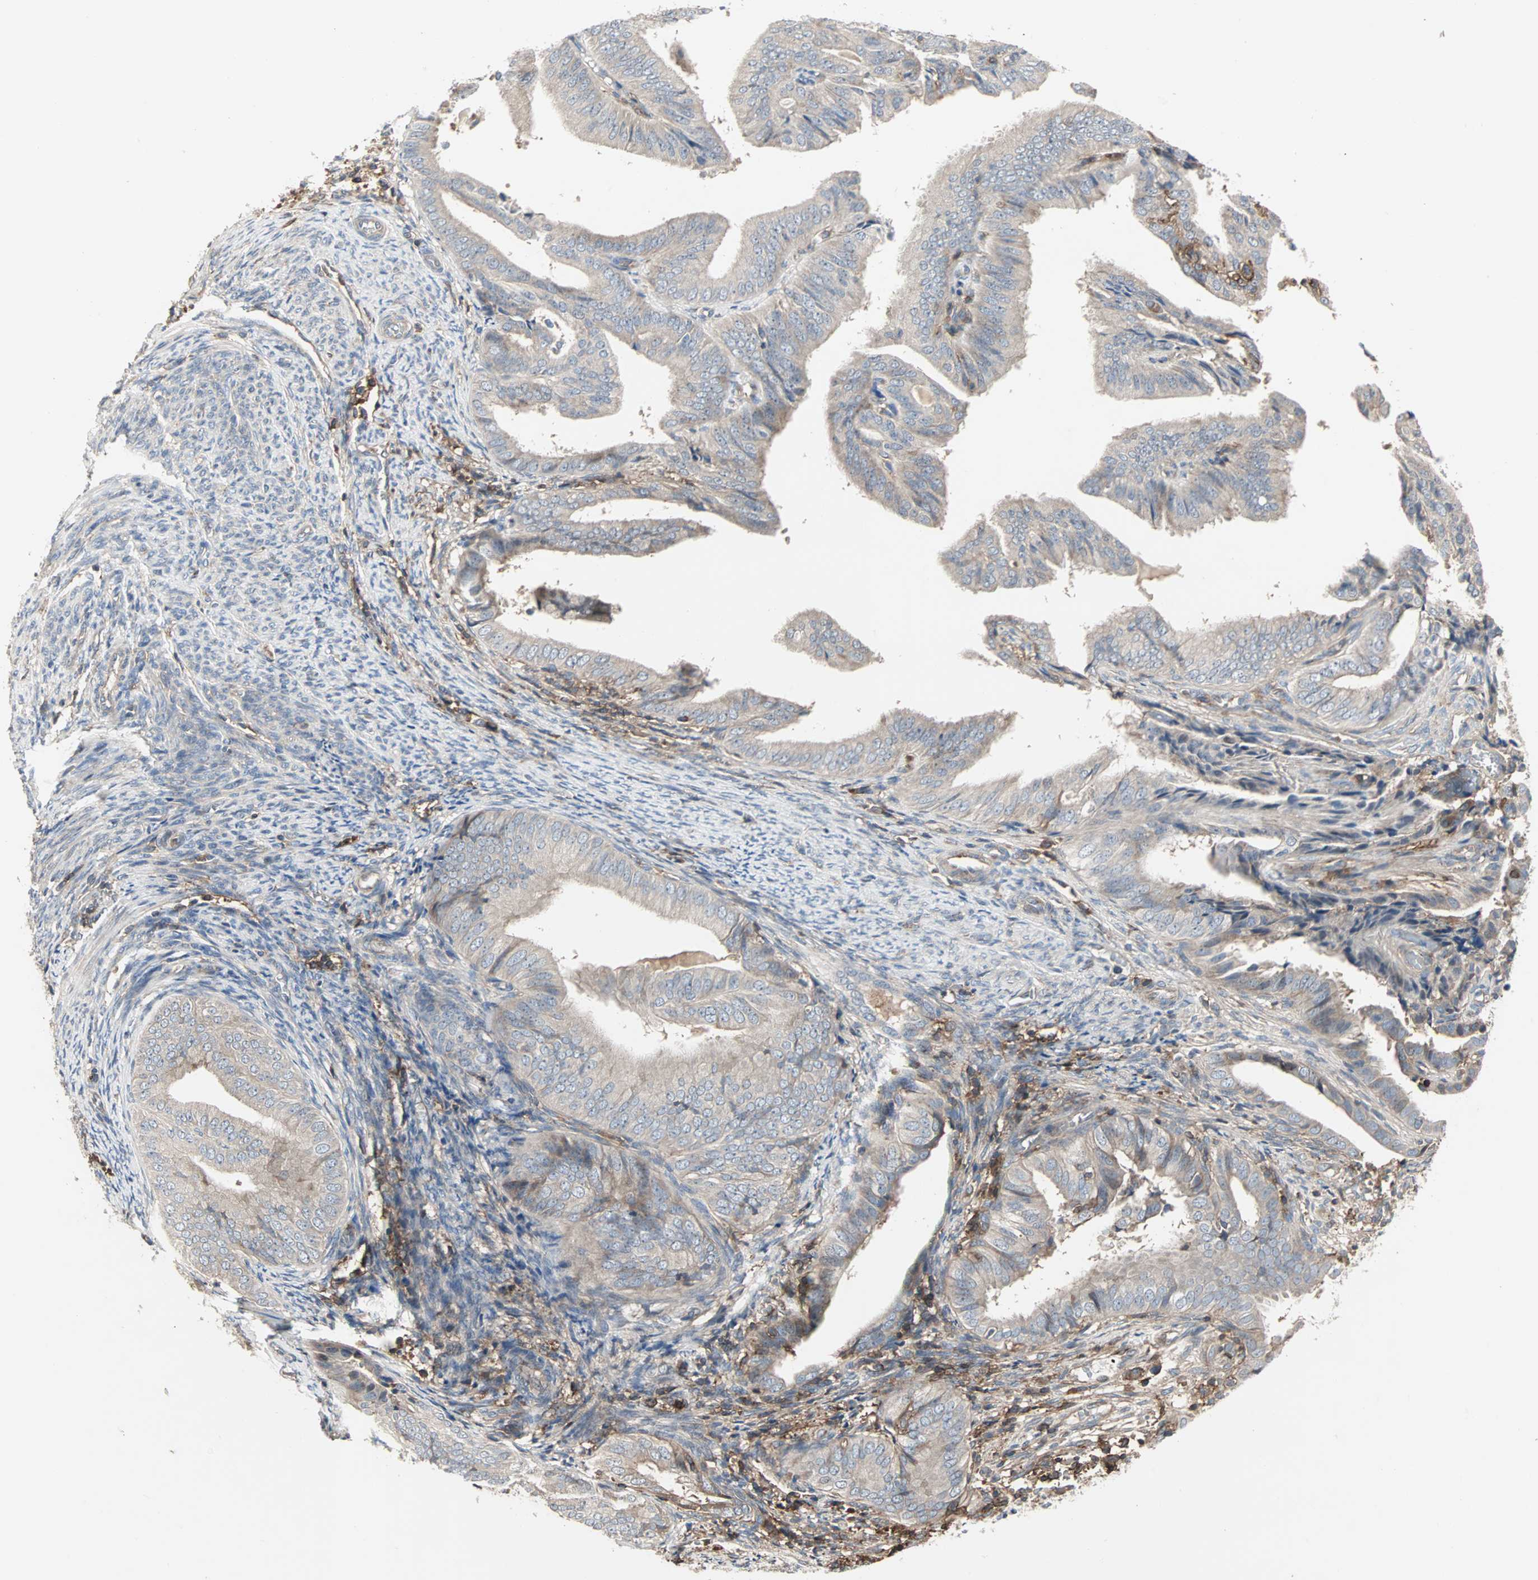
{"staining": {"intensity": "weak", "quantity": ">75%", "location": "cytoplasmic/membranous"}, "tissue": "endometrial cancer", "cell_type": "Tumor cells", "image_type": "cancer", "snomed": [{"axis": "morphology", "description": "Adenocarcinoma, NOS"}, {"axis": "topography", "description": "Endometrium"}], "caption": "Endometrial cancer (adenocarcinoma) stained with DAB immunohistochemistry (IHC) displays low levels of weak cytoplasmic/membranous staining in approximately >75% of tumor cells. The staining is performed using DAB brown chromogen to label protein expression. The nuclei are counter-stained blue using hematoxylin.", "gene": "GNAI2", "patient": {"sex": "female", "age": 58}}